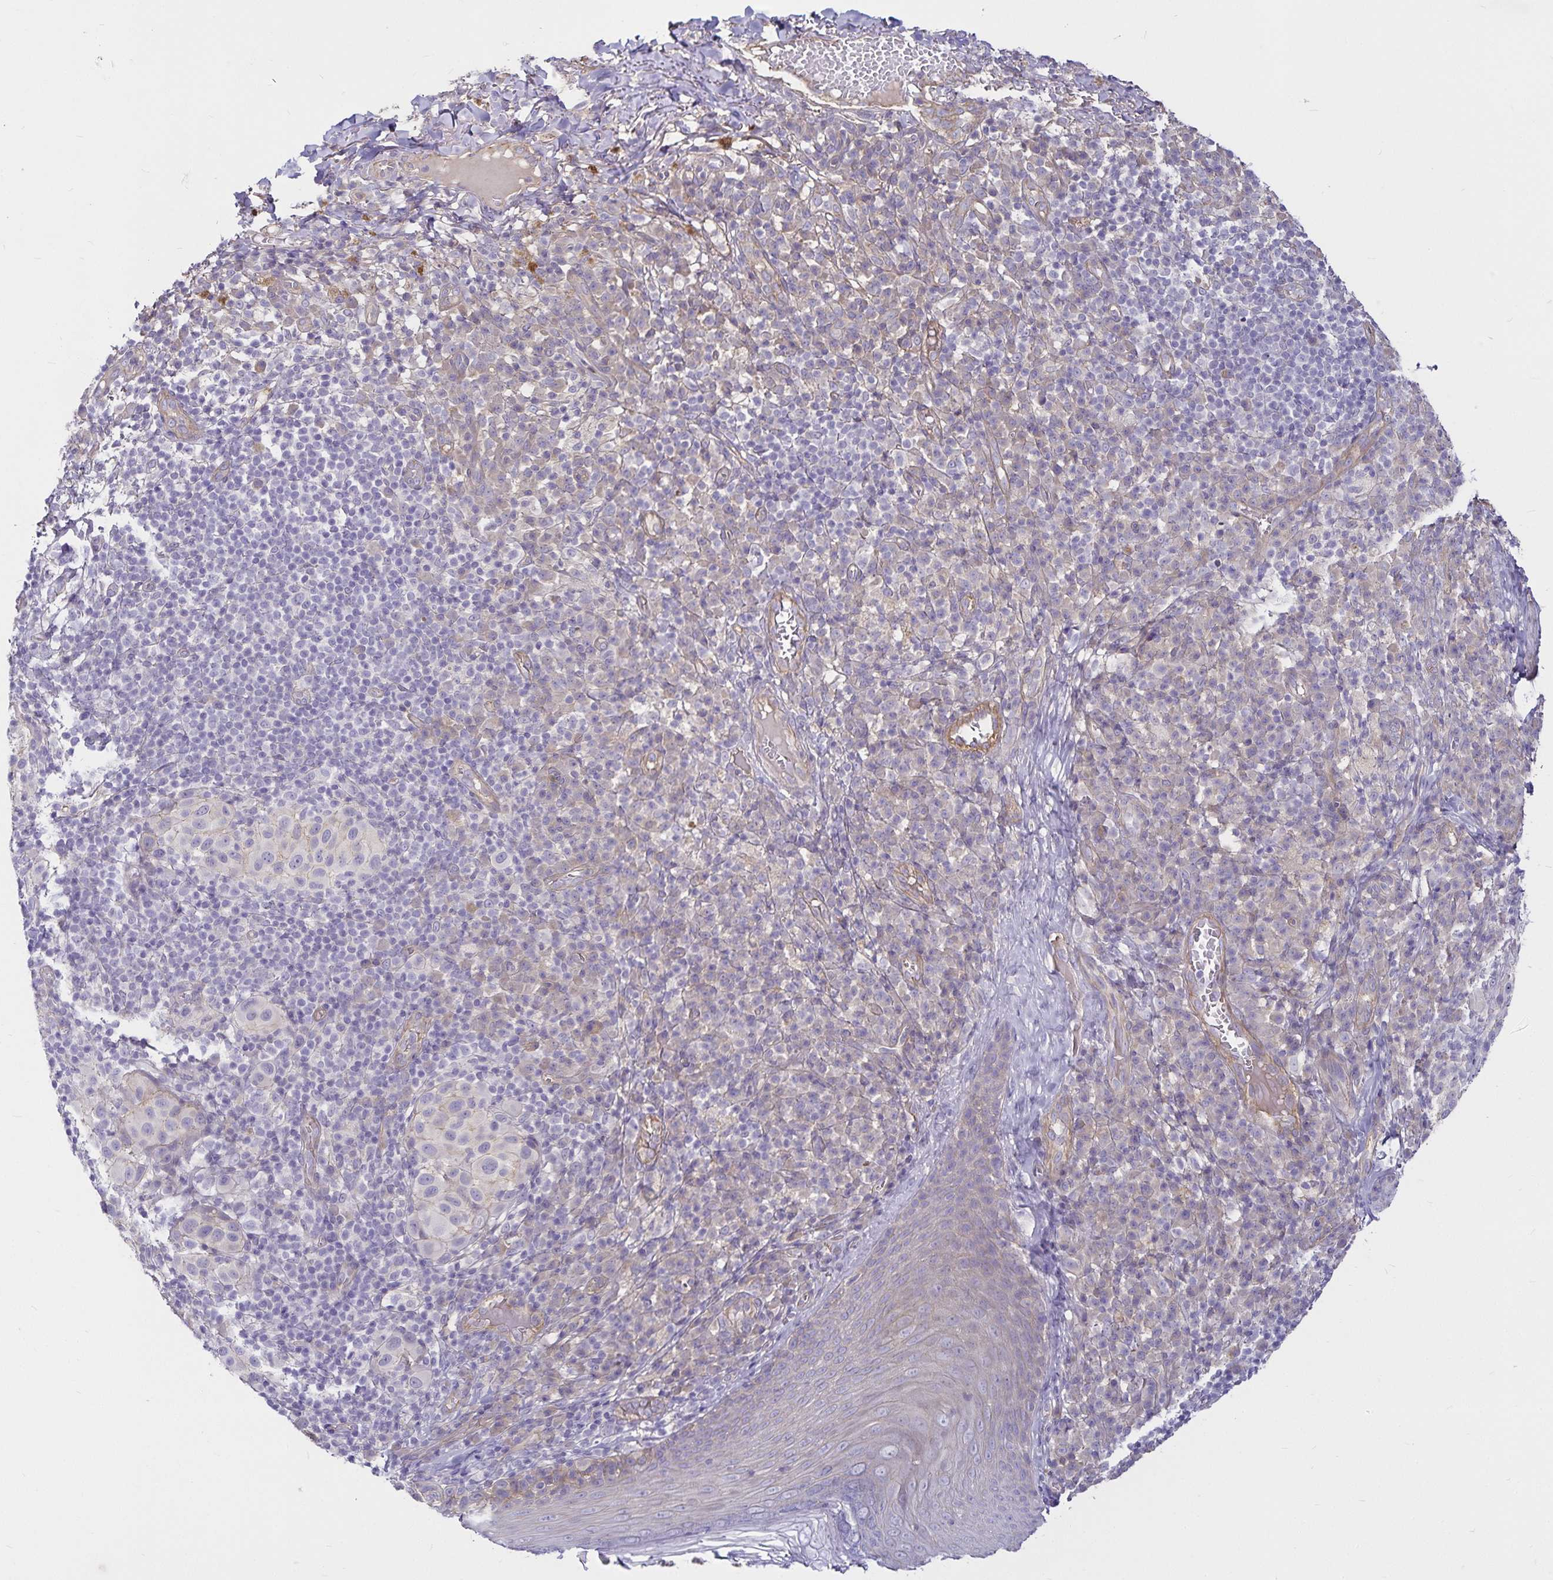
{"staining": {"intensity": "negative", "quantity": "none", "location": "none"}, "tissue": "melanoma", "cell_type": "Tumor cells", "image_type": "cancer", "snomed": [{"axis": "morphology", "description": "Malignant melanoma, NOS"}, {"axis": "topography", "description": "Skin"}], "caption": "Tumor cells show no significant protein expression in malignant melanoma.", "gene": "GNG12", "patient": {"sex": "male", "age": 38}}